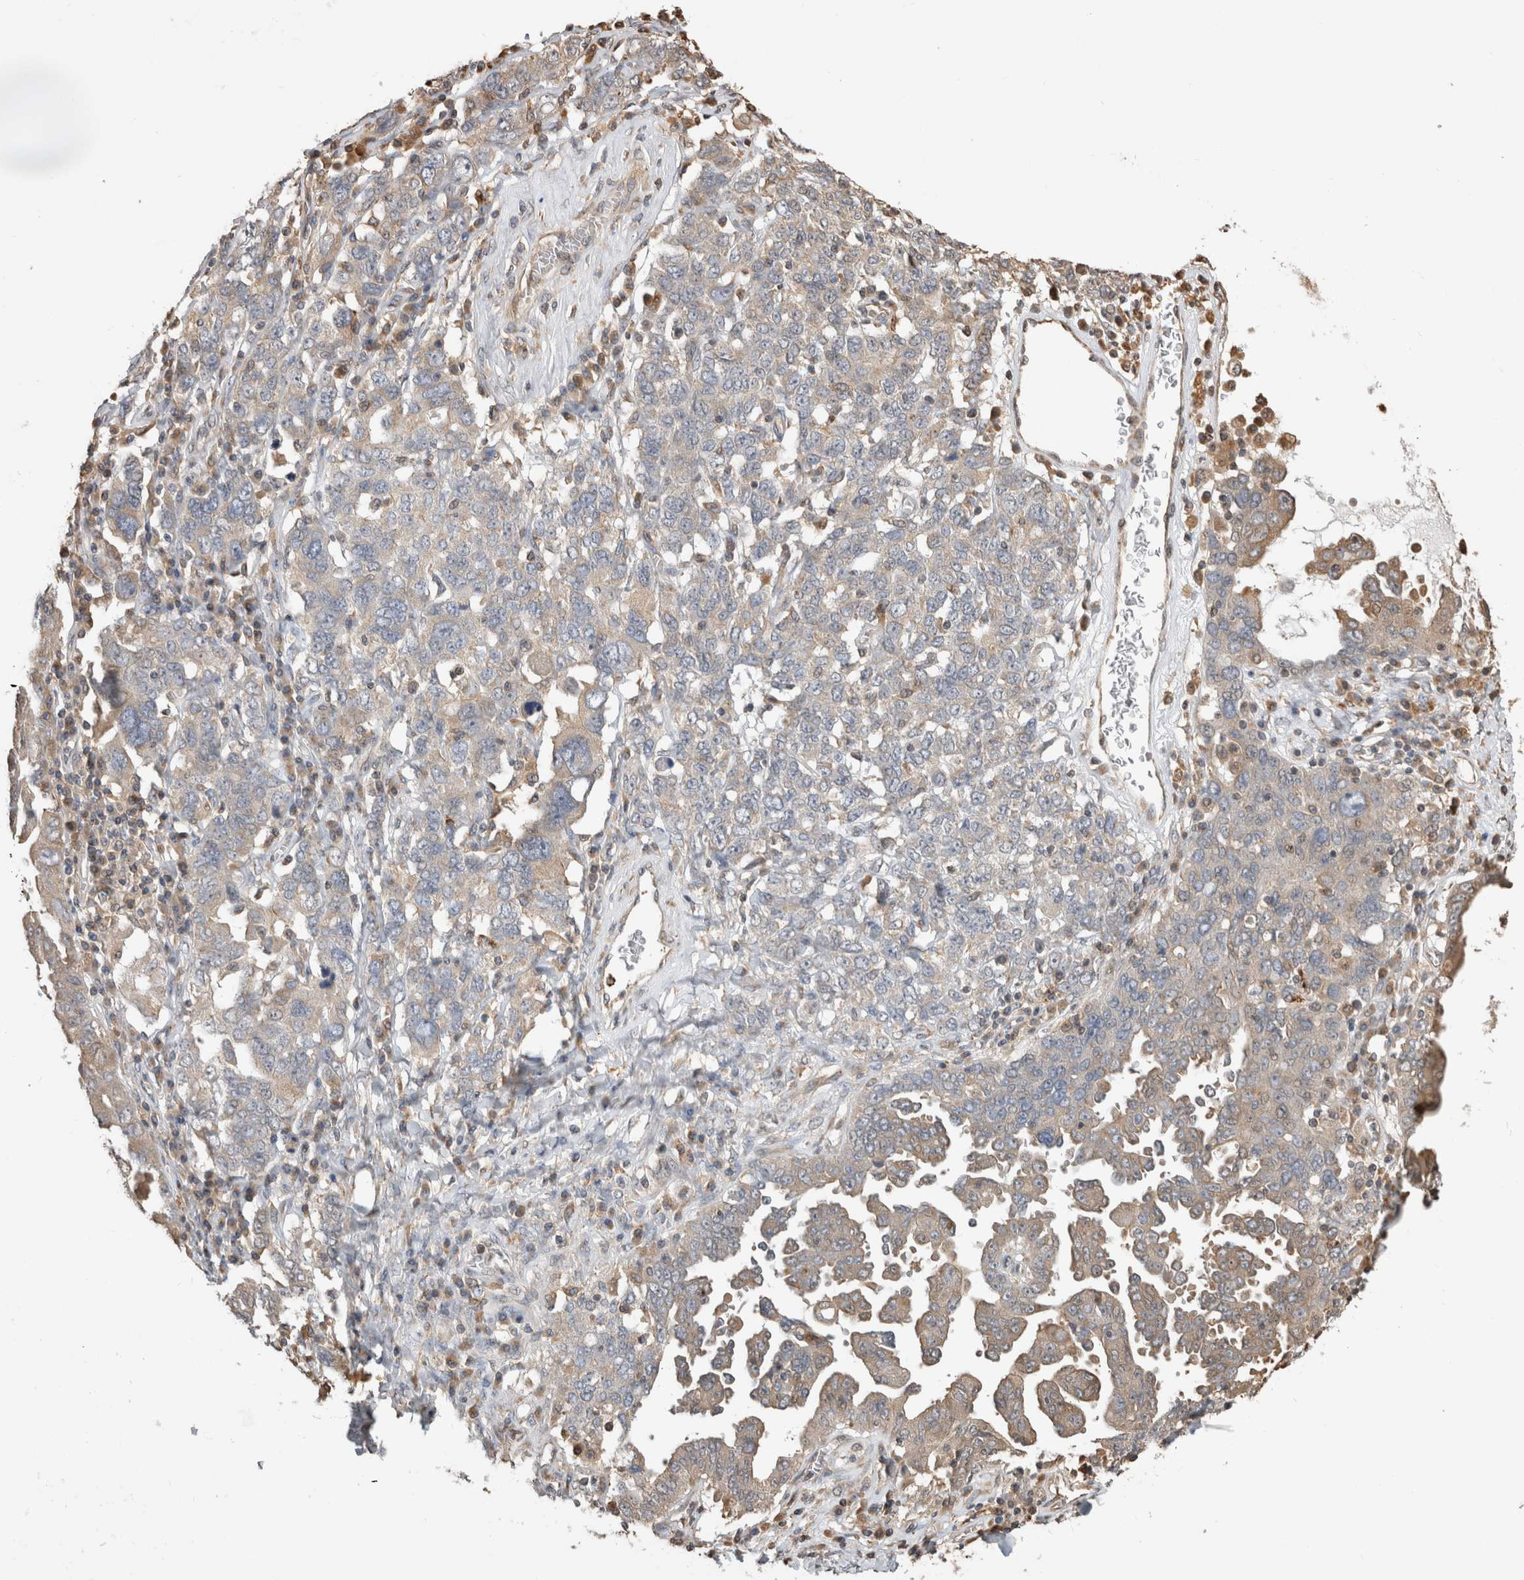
{"staining": {"intensity": "moderate", "quantity": "25%-75%", "location": "cytoplasmic/membranous"}, "tissue": "ovarian cancer", "cell_type": "Tumor cells", "image_type": "cancer", "snomed": [{"axis": "morphology", "description": "Carcinoma, endometroid"}, {"axis": "topography", "description": "Ovary"}], "caption": "A photomicrograph of human ovarian endometroid carcinoma stained for a protein displays moderate cytoplasmic/membranous brown staining in tumor cells.", "gene": "CLIP1", "patient": {"sex": "female", "age": 62}}